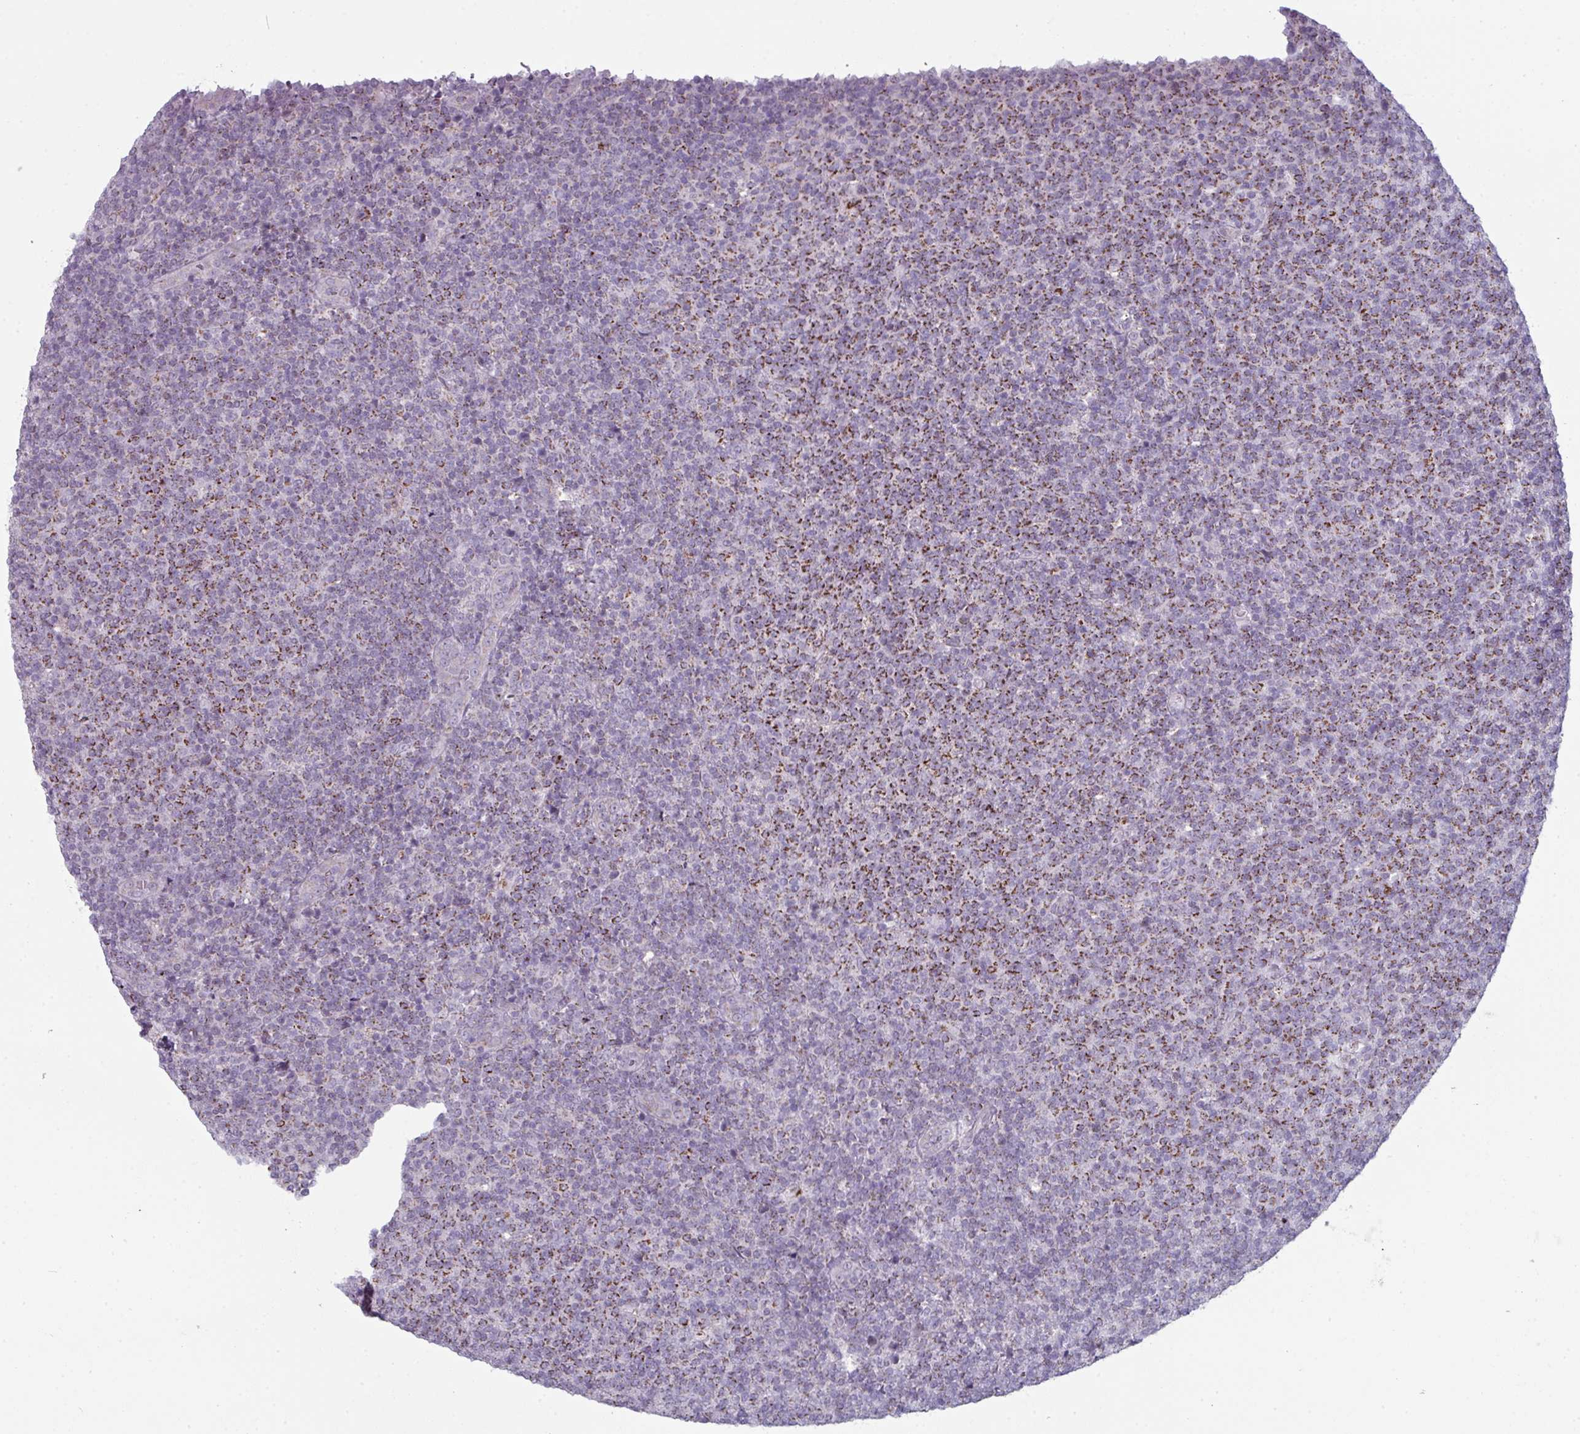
{"staining": {"intensity": "moderate", "quantity": "25%-75%", "location": "cytoplasmic/membranous"}, "tissue": "lymphoma", "cell_type": "Tumor cells", "image_type": "cancer", "snomed": [{"axis": "morphology", "description": "Malignant lymphoma, non-Hodgkin's type, Low grade"}, {"axis": "topography", "description": "Lymph node"}], "caption": "Lymphoma was stained to show a protein in brown. There is medium levels of moderate cytoplasmic/membranous staining in approximately 25%-75% of tumor cells.", "gene": "ZNF615", "patient": {"sex": "male", "age": 66}}